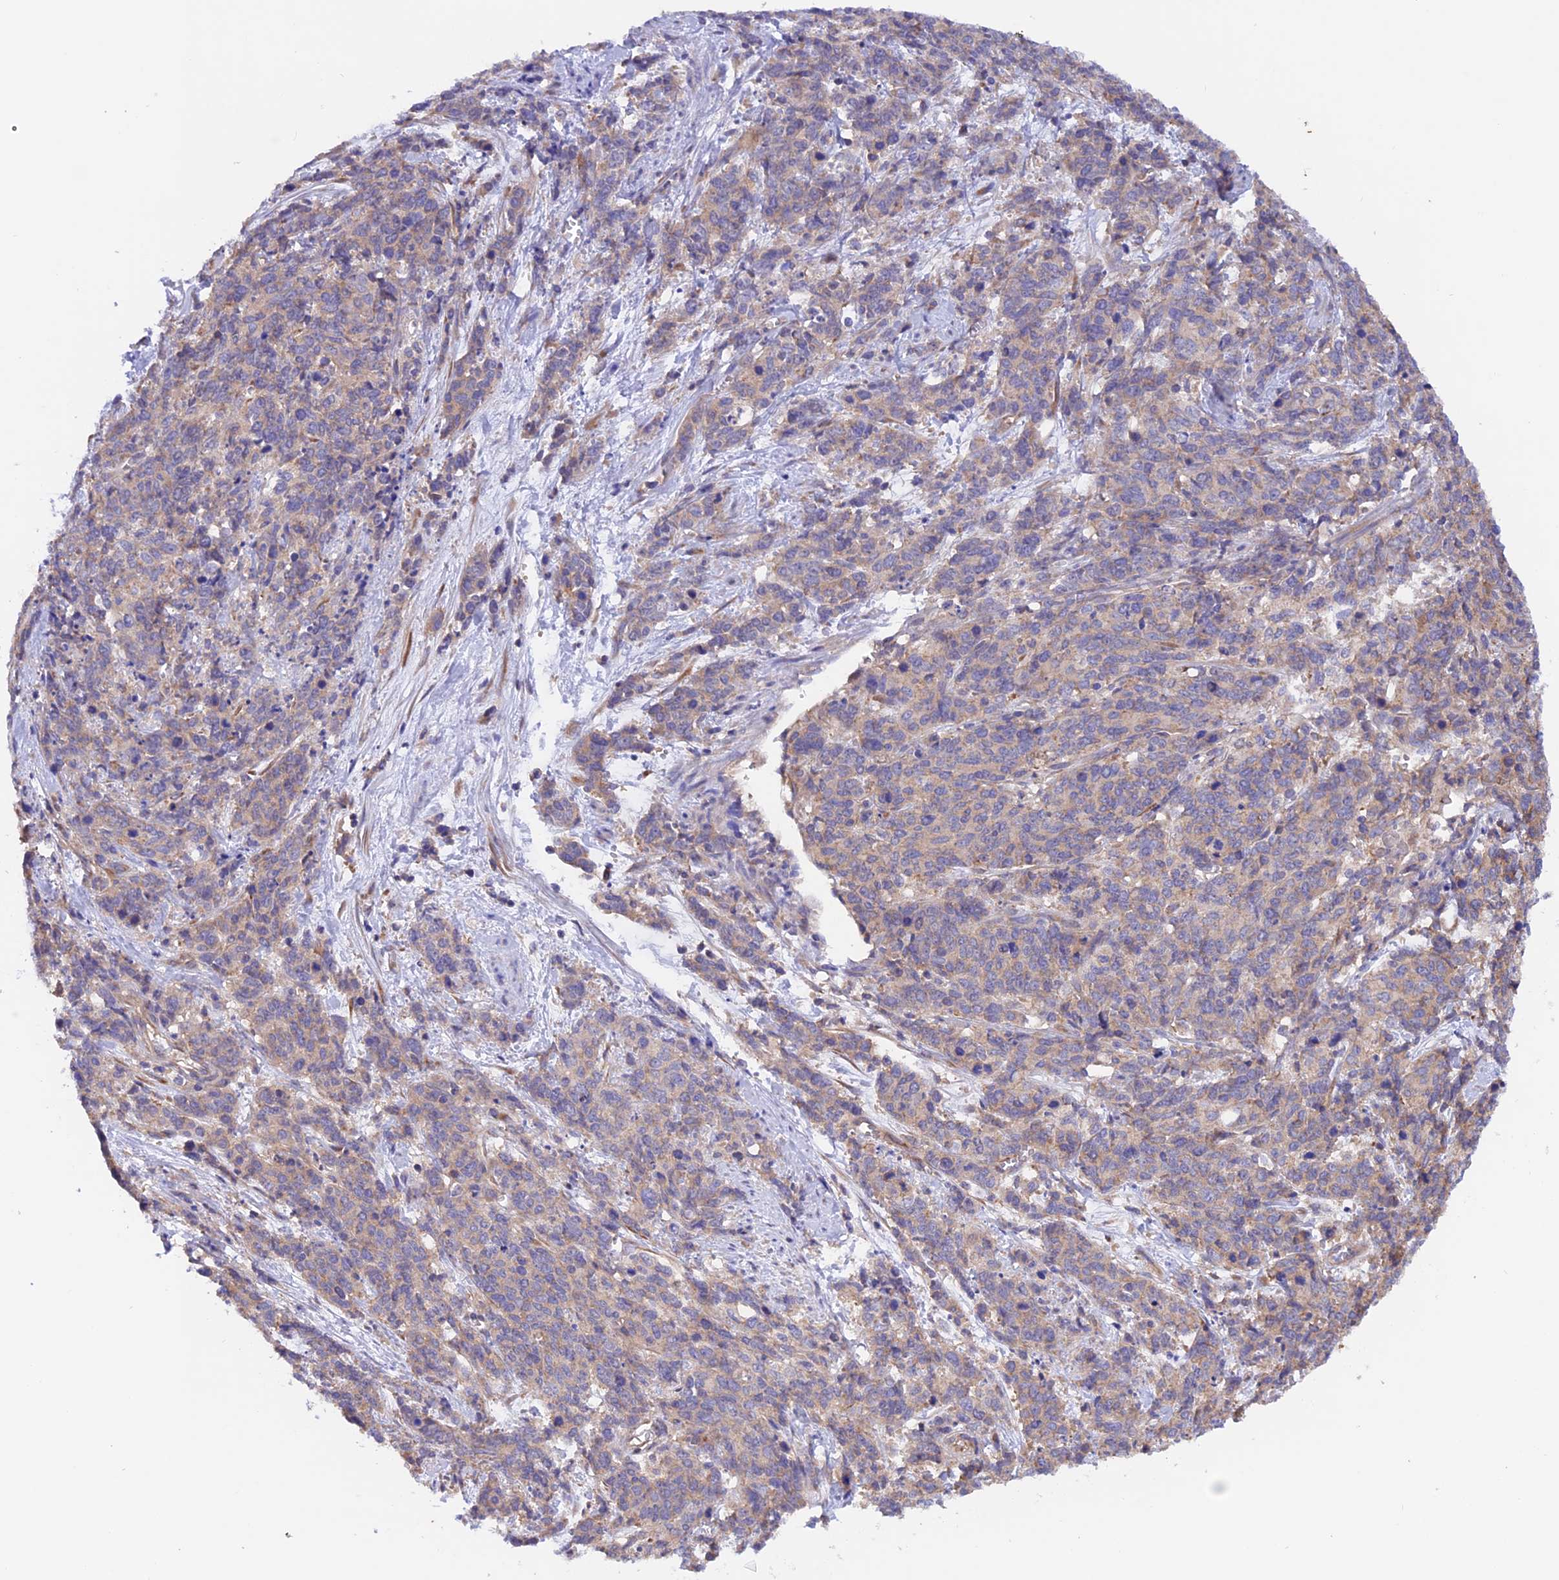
{"staining": {"intensity": "weak", "quantity": "25%-75%", "location": "cytoplasmic/membranous"}, "tissue": "cervical cancer", "cell_type": "Tumor cells", "image_type": "cancer", "snomed": [{"axis": "morphology", "description": "Squamous cell carcinoma, NOS"}, {"axis": "topography", "description": "Cervix"}], "caption": "Immunohistochemistry (IHC) (DAB (3,3'-diaminobenzidine)) staining of cervical squamous cell carcinoma reveals weak cytoplasmic/membranous protein positivity in approximately 25%-75% of tumor cells. Using DAB (brown) and hematoxylin (blue) stains, captured at high magnification using brightfield microscopy.", "gene": "HYCC1", "patient": {"sex": "female", "age": 60}}